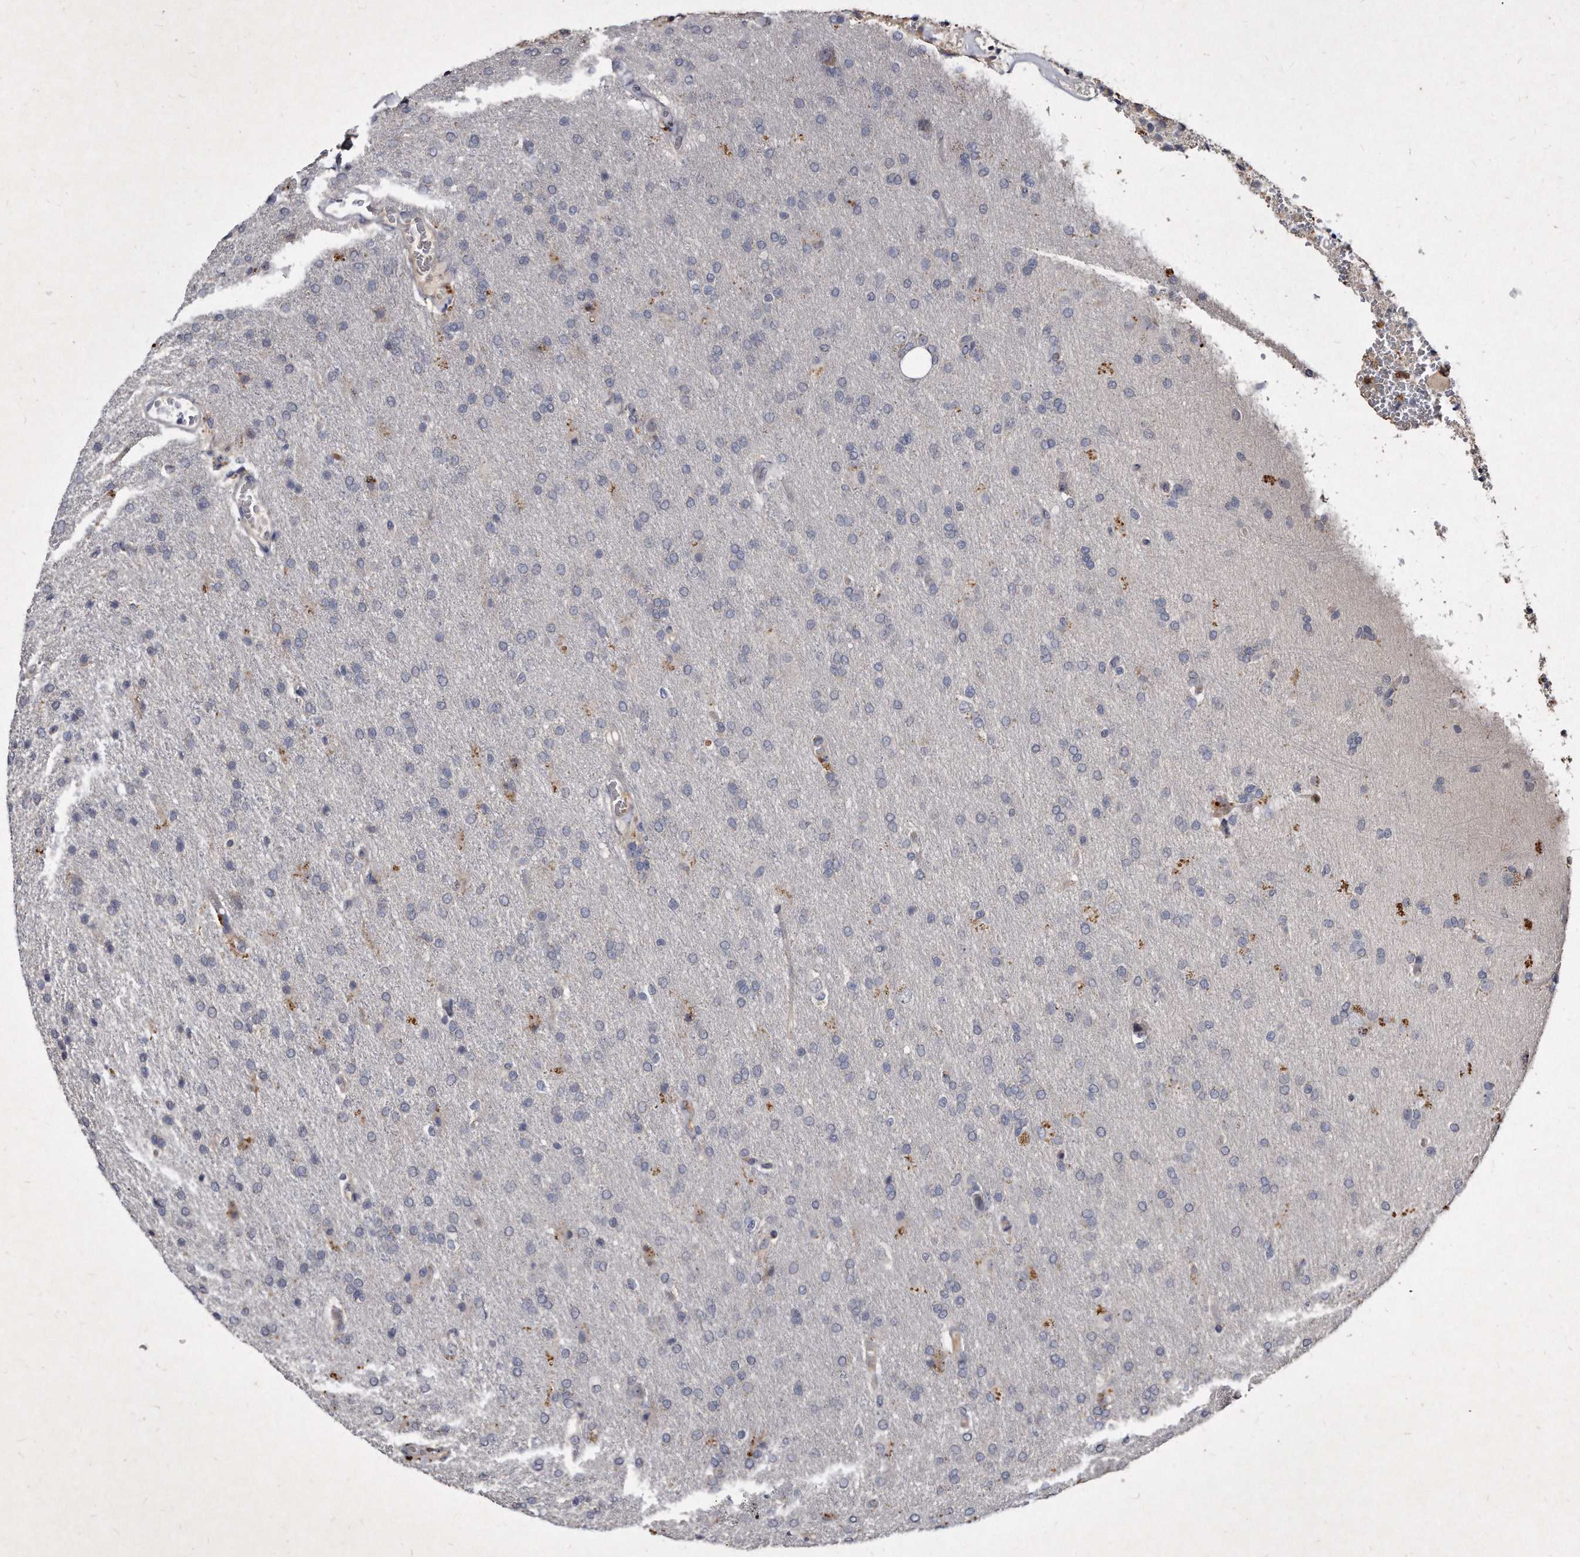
{"staining": {"intensity": "negative", "quantity": "none", "location": "none"}, "tissue": "glioma", "cell_type": "Tumor cells", "image_type": "cancer", "snomed": [{"axis": "morphology", "description": "Glioma, malignant, High grade"}, {"axis": "topography", "description": "Brain"}], "caption": "Glioma stained for a protein using immunohistochemistry (IHC) shows no positivity tumor cells.", "gene": "KLHDC3", "patient": {"sex": "male", "age": 72}}